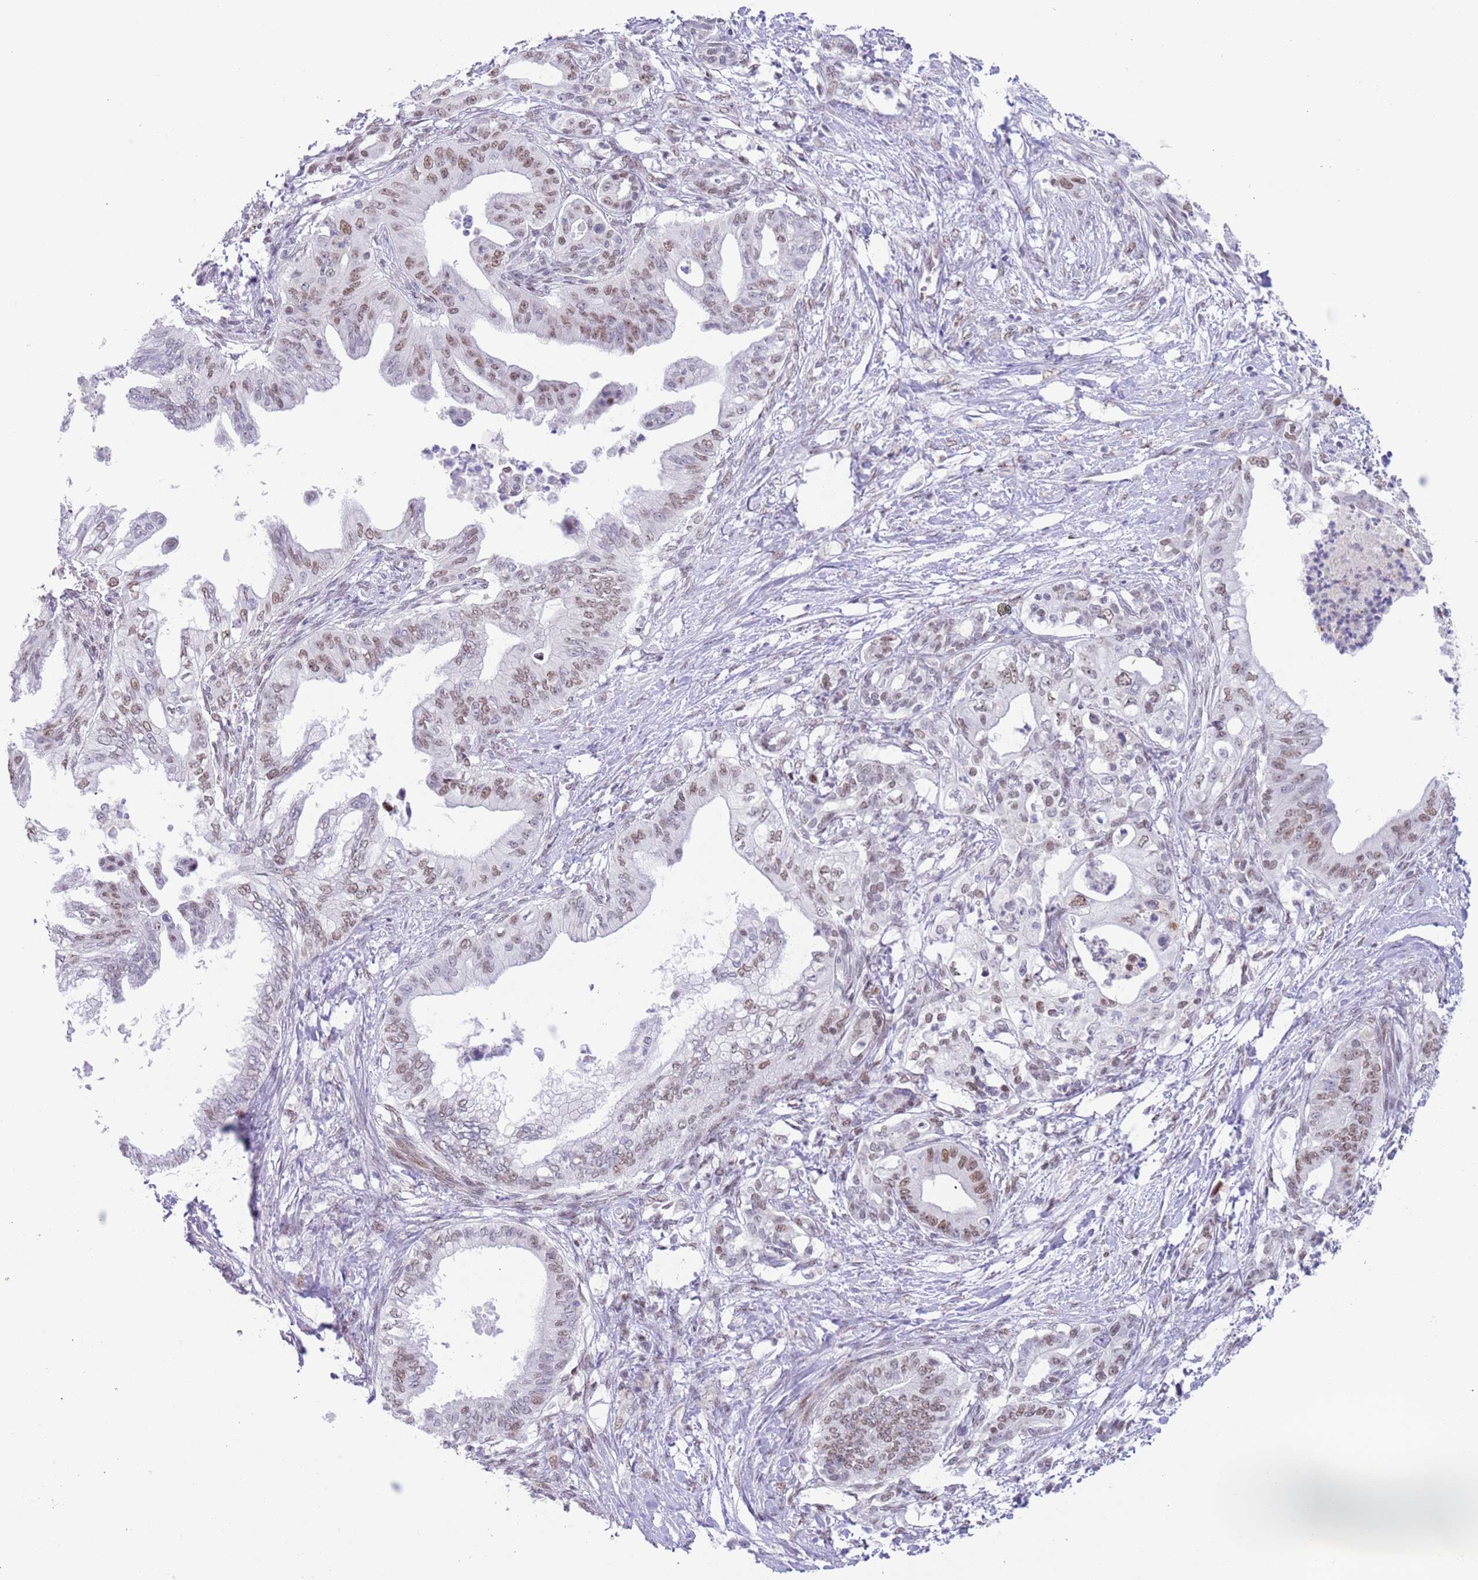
{"staining": {"intensity": "moderate", "quantity": ">75%", "location": "nuclear"}, "tissue": "pancreatic cancer", "cell_type": "Tumor cells", "image_type": "cancer", "snomed": [{"axis": "morphology", "description": "Adenocarcinoma, NOS"}, {"axis": "topography", "description": "Pancreas"}], "caption": "Protein expression analysis of human pancreatic cancer (adenocarcinoma) reveals moderate nuclear staining in approximately >75% of tumor cells.", "gene": "ZNF382", "patient": {"sex": "male", "age": 58}}